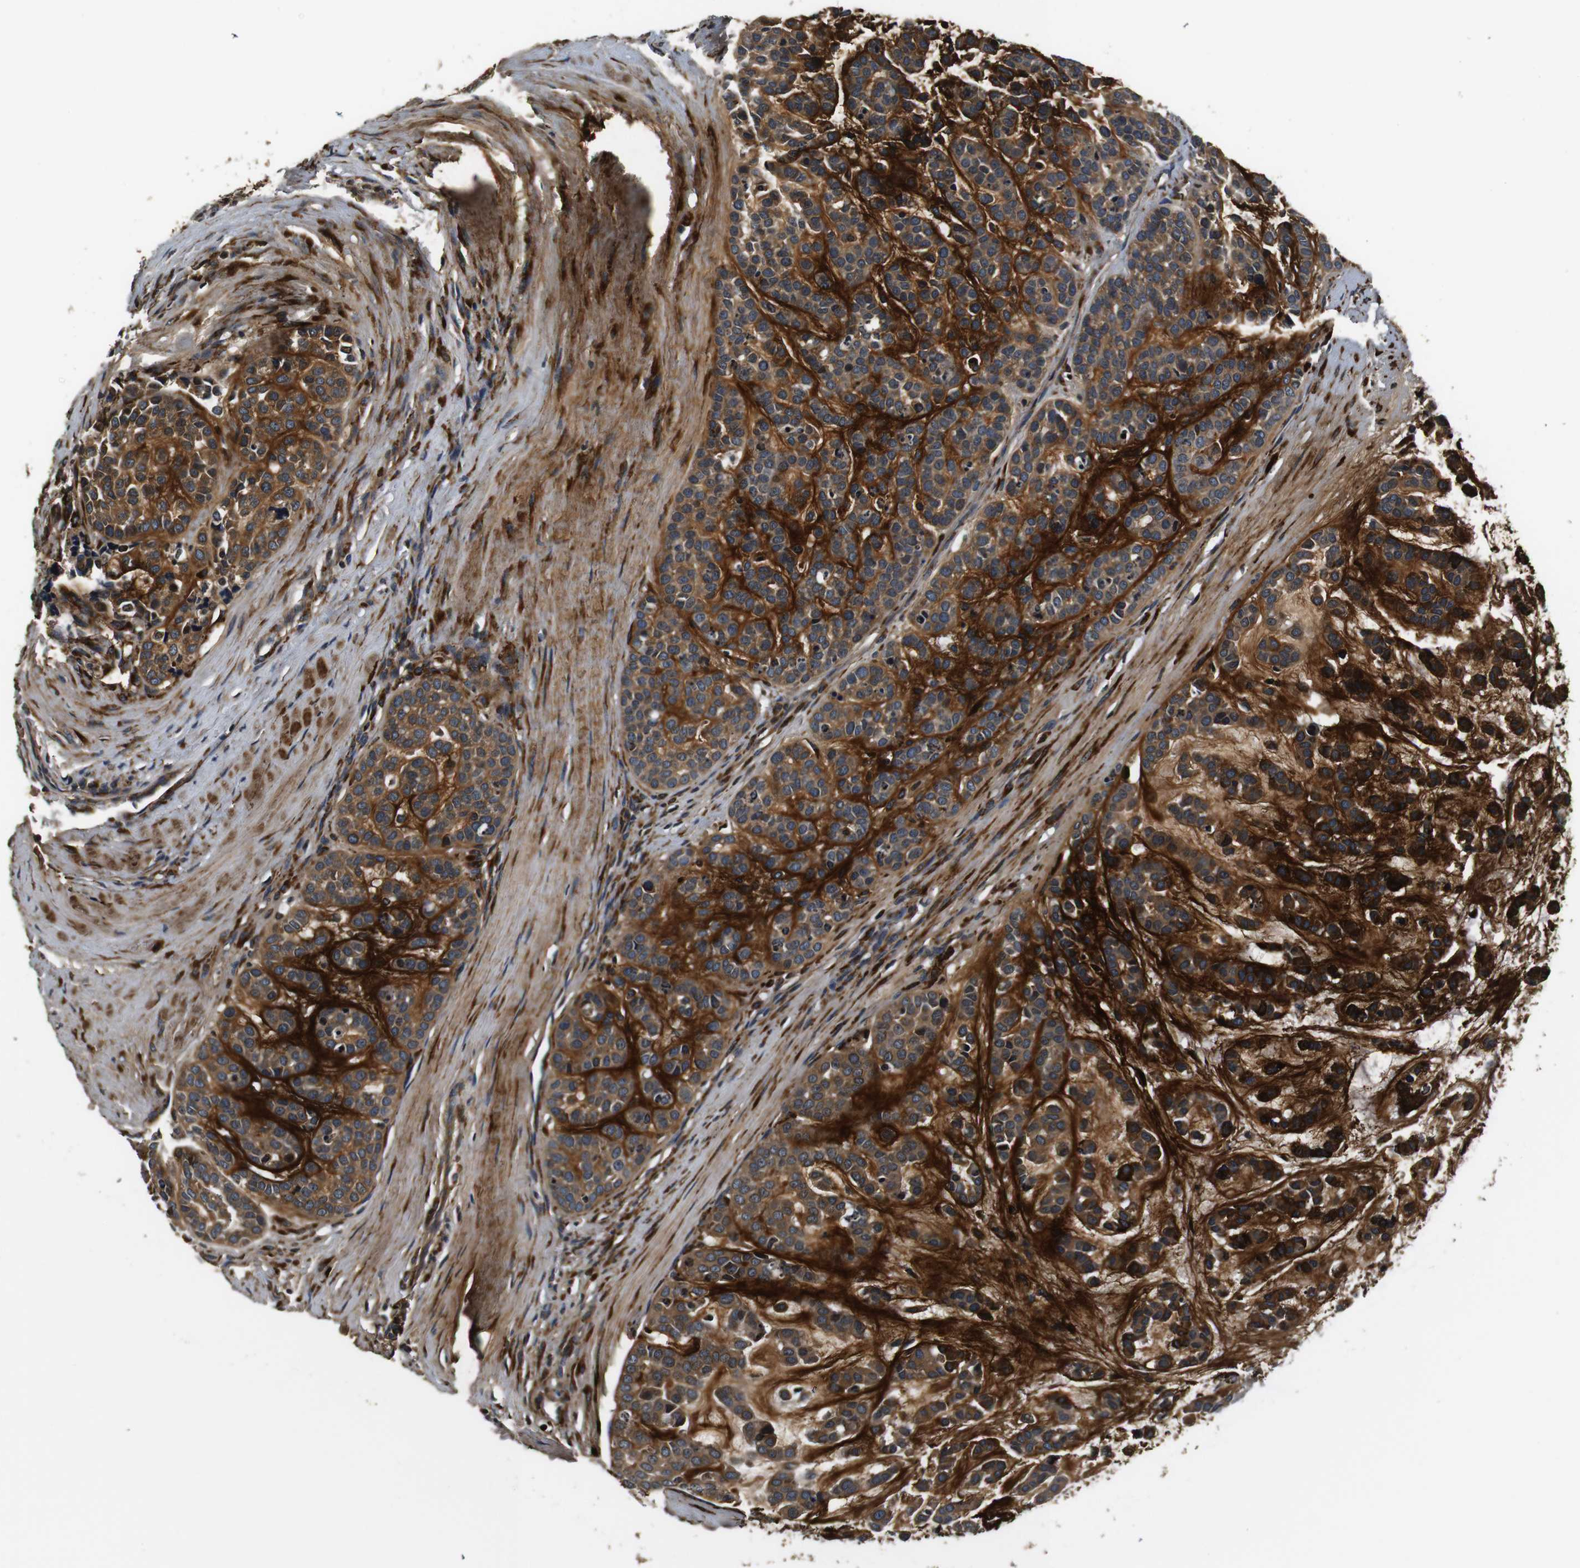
{"staining": {"intensity": "moderate", "quantity": ">75%", "location": "cytoplasmic/membranous"}, "tissue": "head and neck cancer", "cell_type": "Tumor cells", "image_type": "cancer", "snomed": [{"axis": "morphology", "description": "Adenocarcinoma, NOS"}, {"axis": "morphology", "description": "Adenoma, NOS"}, {"axis": "topography", "description": "Head-Neck"}], "caption": "Approximately >75% of tumor cells in adenoma (head and neck) reveal moderate cytoplasmic/membranous protein staining as visualized by brown immunohistochemical staining.", "gene": "COL1A1", "patient": {"sex": "female", "age": 55}}